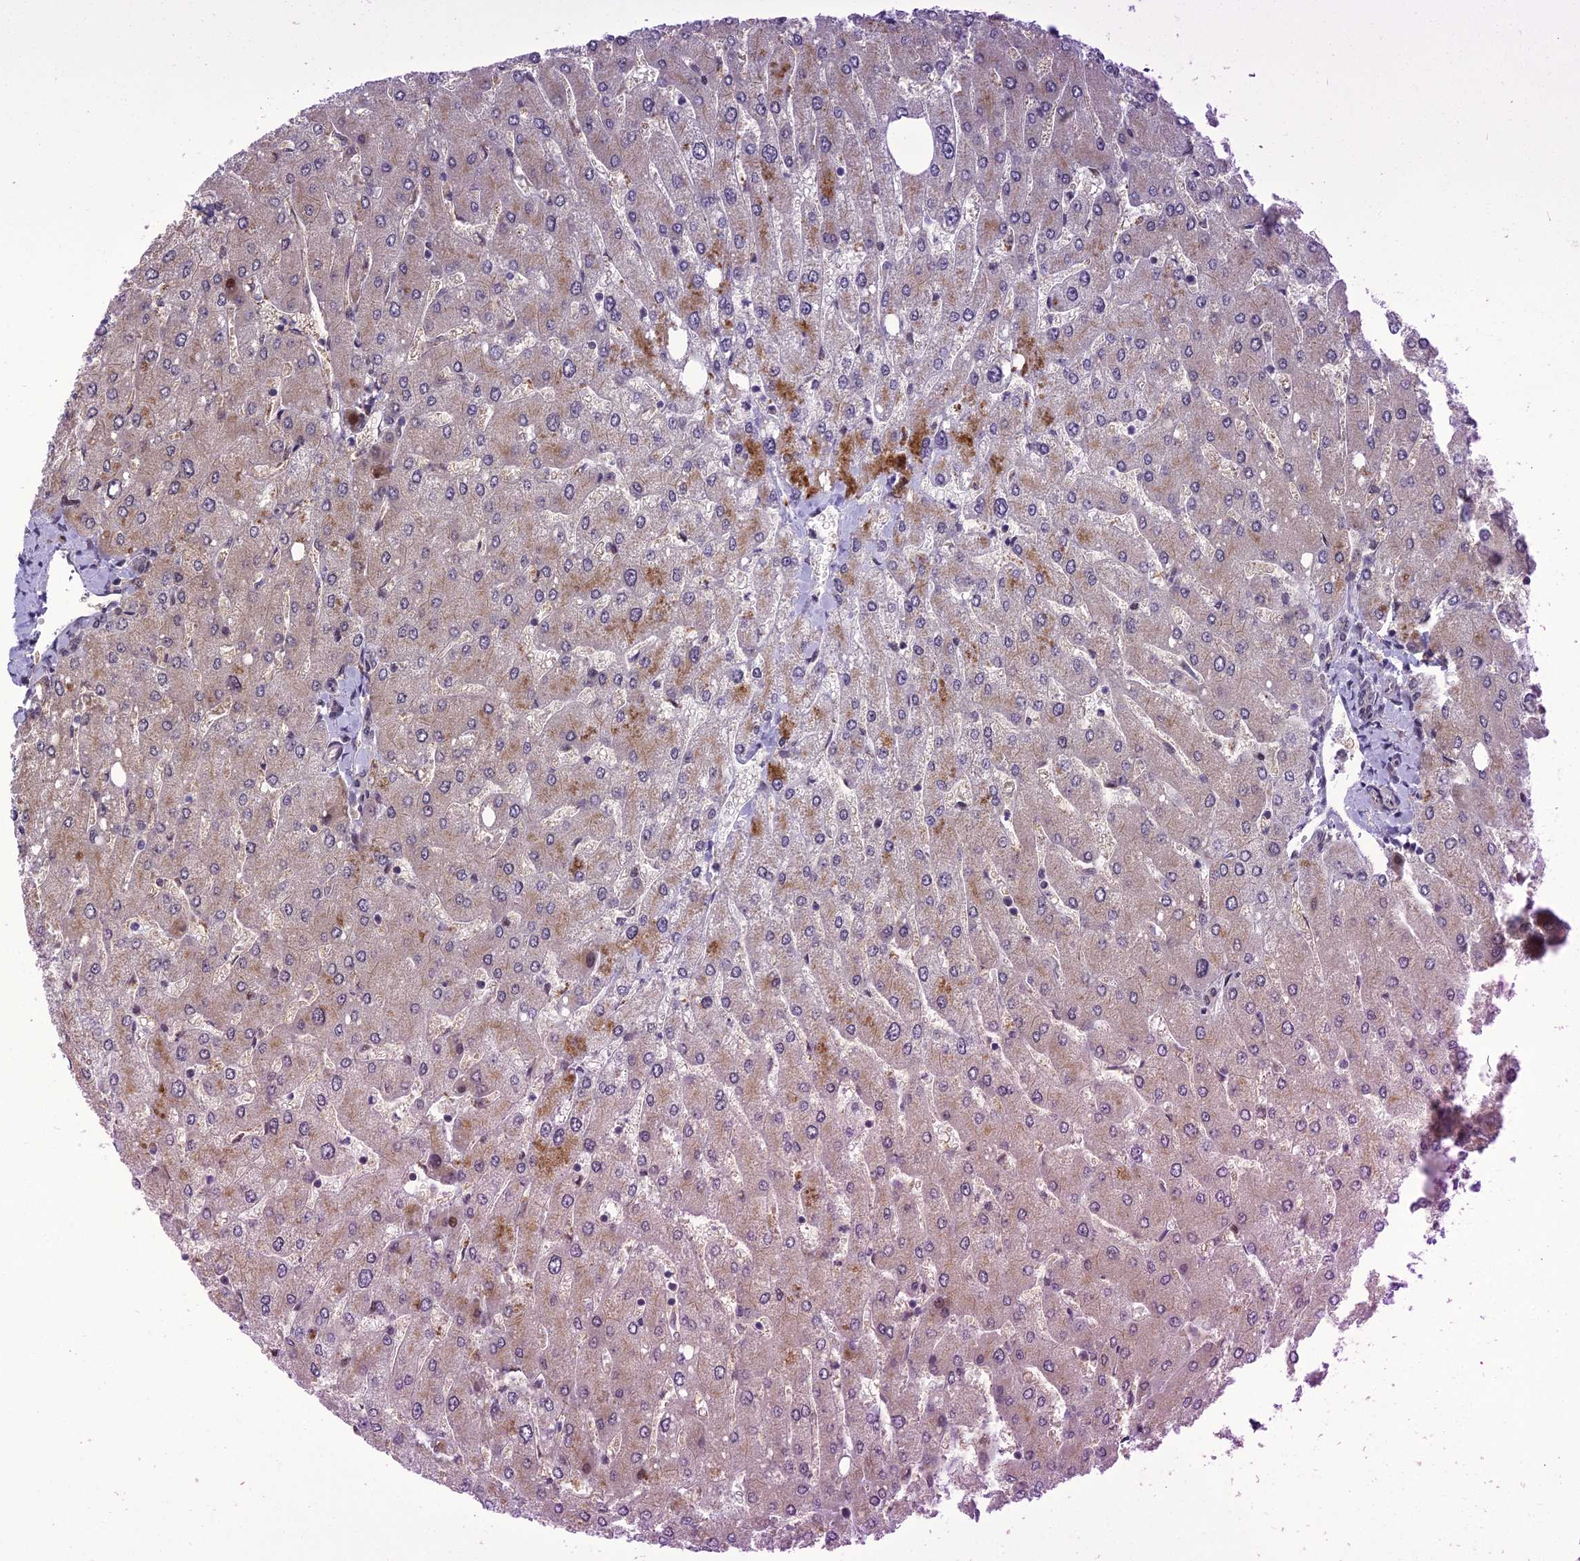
{"staining": {"intensity": "moderate", "quantity": "25%-75%", "location": "nuclear"}, "tissue": "liver", "cell_type": "Cholangiocytes", "image_type": "normal", "snomed": [{"axis": "morphology", "description": "Normal tissue, NOS"}, {"axis": "topography", "description": "Liver"}], "caption": "An image of liver stained for a protein reveals moderate nuclear brown staining in cholangiocytes. (DAB (3,3'-diaminobenzidine) = brown stain, brightfield microscopy at high magnification).", "gene": "RTRAF", "patient": {"sex": "male", "age": 55}}